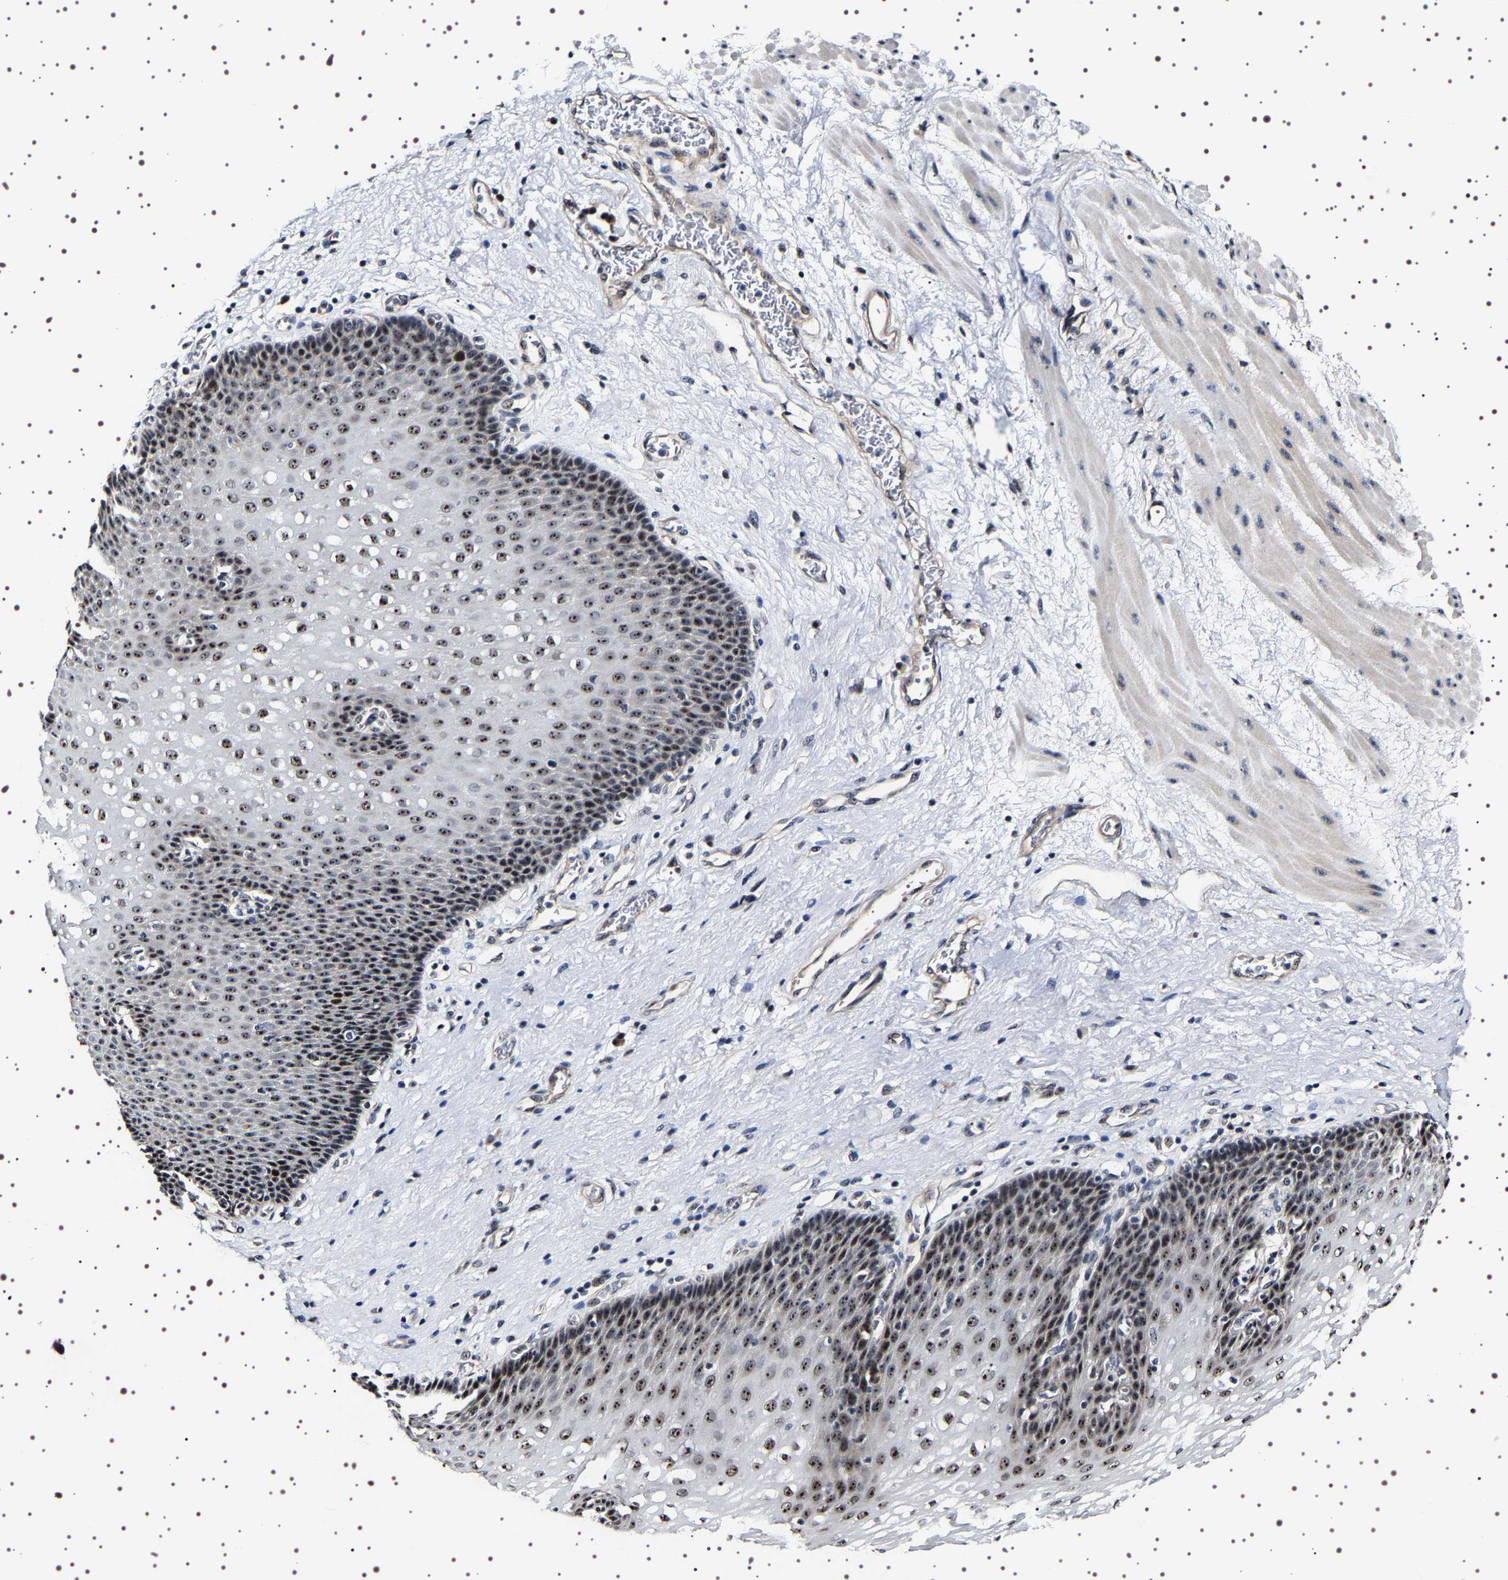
{"staining": {"intensity": "strong", "quantity": "25%-75%", "location": "nuclear"}, "tissue": "esophagus", "cell_type": "Squamous epithelial cells", "image_type": "normal", "snomed": [{"axis": "morphology", "description": "Normal tissue, NOS"}, {"axis": "topography", "description": "Esophagus"}], "caption": "A high amount of strong nuclear staining is appreciated in approximately 25%-75% of squamous epithelial cells in benign esophagus. The staining was performed using DAB to visualize the protein expression in brown, while the nuclei were stained in blue with hematoxylin (Magnification: 20x).", "gene": "GNL3", "patient": {"sex": "male", "age": 48}}